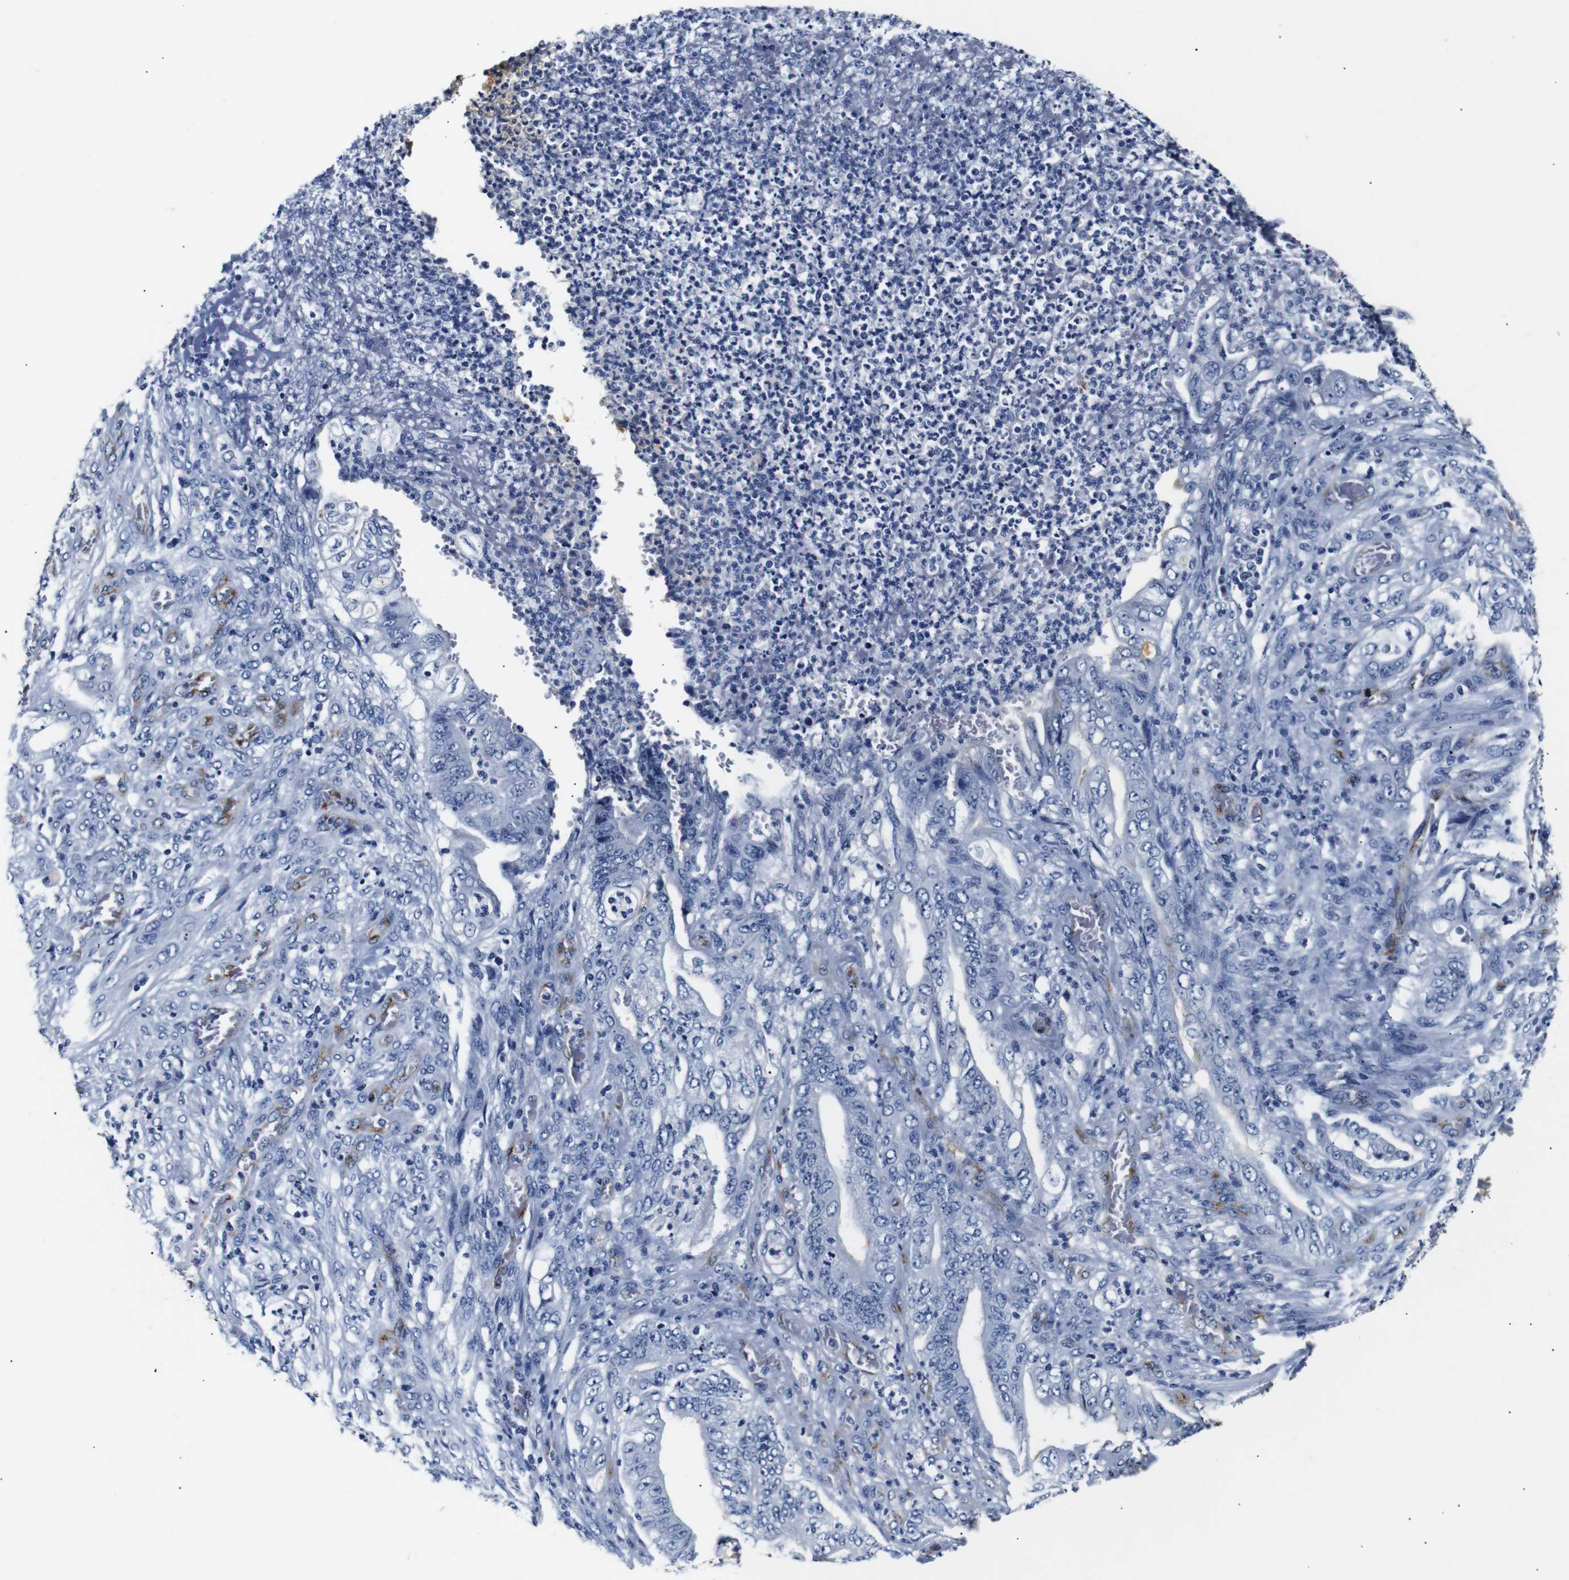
{"staining": {"intensity": "negative", "quantity": "none", "location": "none"}, "tissue": "stomach cancer", "cell_type": "Tumor cells", "image_type": "cancer", "snomed": [{"axis": "morphology", "description": "Adenocarcinoma, NOS"}, {"axis": "topography", "description": "Stomach"}], "caption": "High power microscopy micrograph of an immunohistochemistry image of stomach adenocarcinoma, revealing no significant positivity in tumor cells.", "gene": "MUC4", "patient": {"sex": "female", "age": 73}}